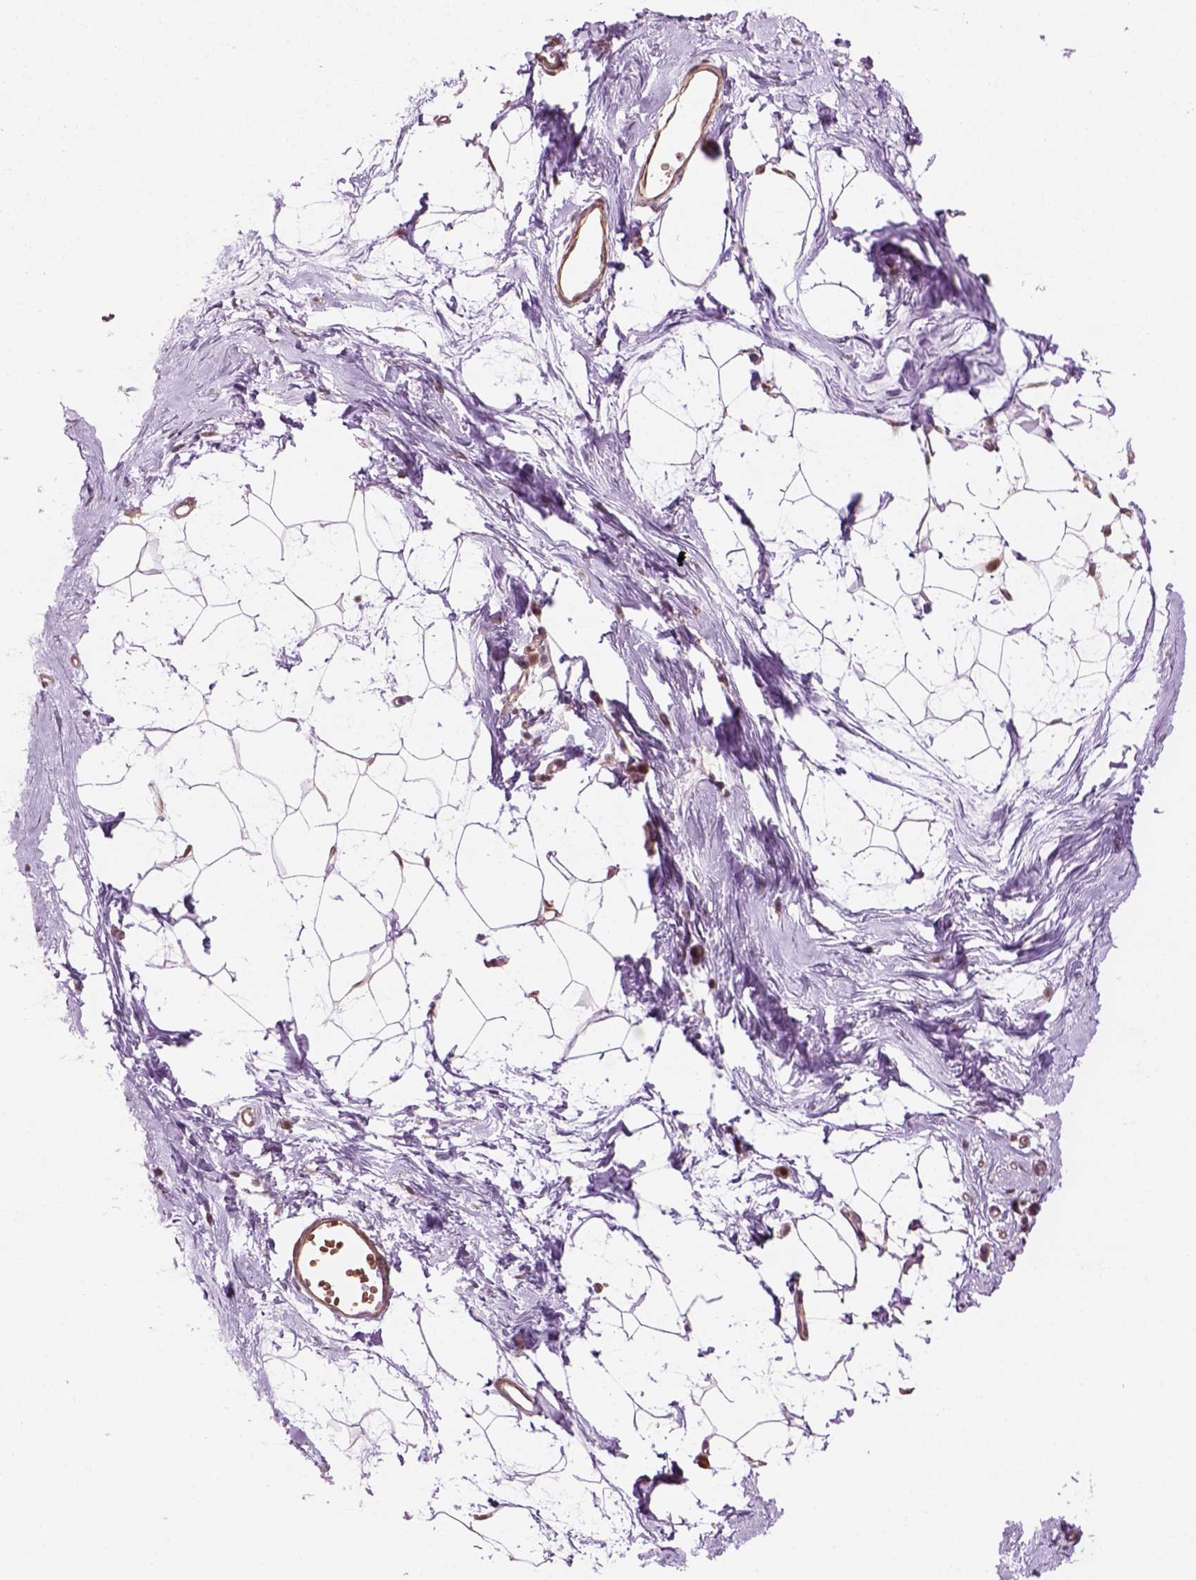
{"staining": {"intensity": "weak", "quantity": ">75%", "location": "nuclear"}, "tissue": "breast", "cell_type": "Adipocytes", "image_type": "normal", "snomed": [{"axis": "morphology", "description": "Normal tissue, NOS"}, {"axis": "topography", "description": "Breast"}], "caption": "High-magnification brightfield microscopy of unremarkable breast stained with DAB (3,3'-diaminobenzidine) (brown) and counterstained with hematoxylin (blue). adipocytes exhibit weak nuclear staining is seen in about>75% of cells.", "gene": "PSMD11", "patient": {"sex": "female", "age": 45}}